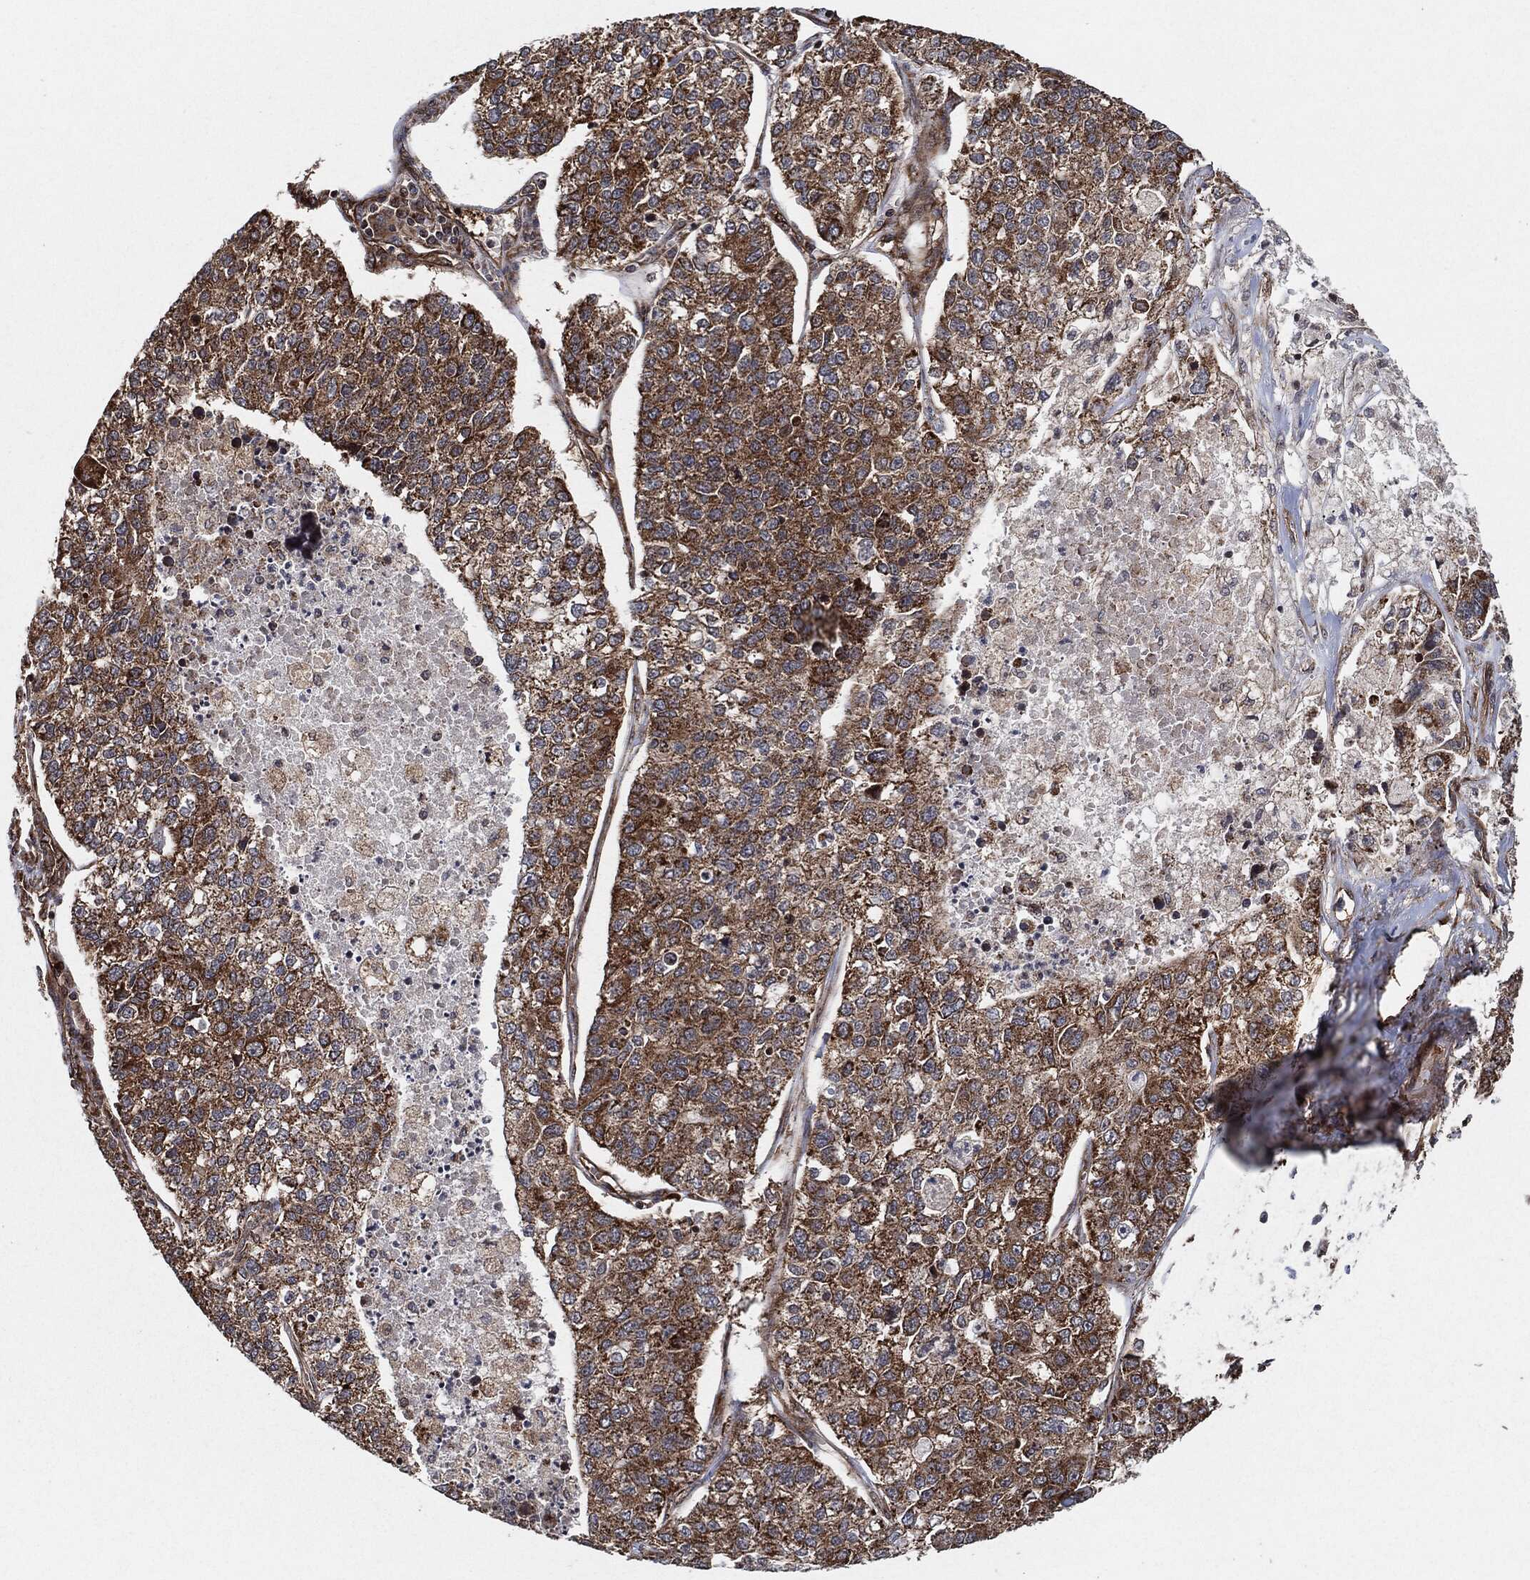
{"staining": {"intensity": "moderate", "quantity": ">75%", "location": "cytoplasmic/membranous"}, "tissue": "lung cancer", "cell_type": "Tumor cells", "image_type": "cancer", "snomed": [{"axis": "morphology", "description": "Adenocarcinoma, NOS"}, {"axis": "topography", "description": "Lung"}], "caption": "Lung adenocarcinoma tissue shows moderate cytoplasmic/membranous positivity in approximately >75% of tumor cells, visualized by immunohistochemistry.", "gene": "BCAR1", "patient": {"sex": "male", "age": 49}}